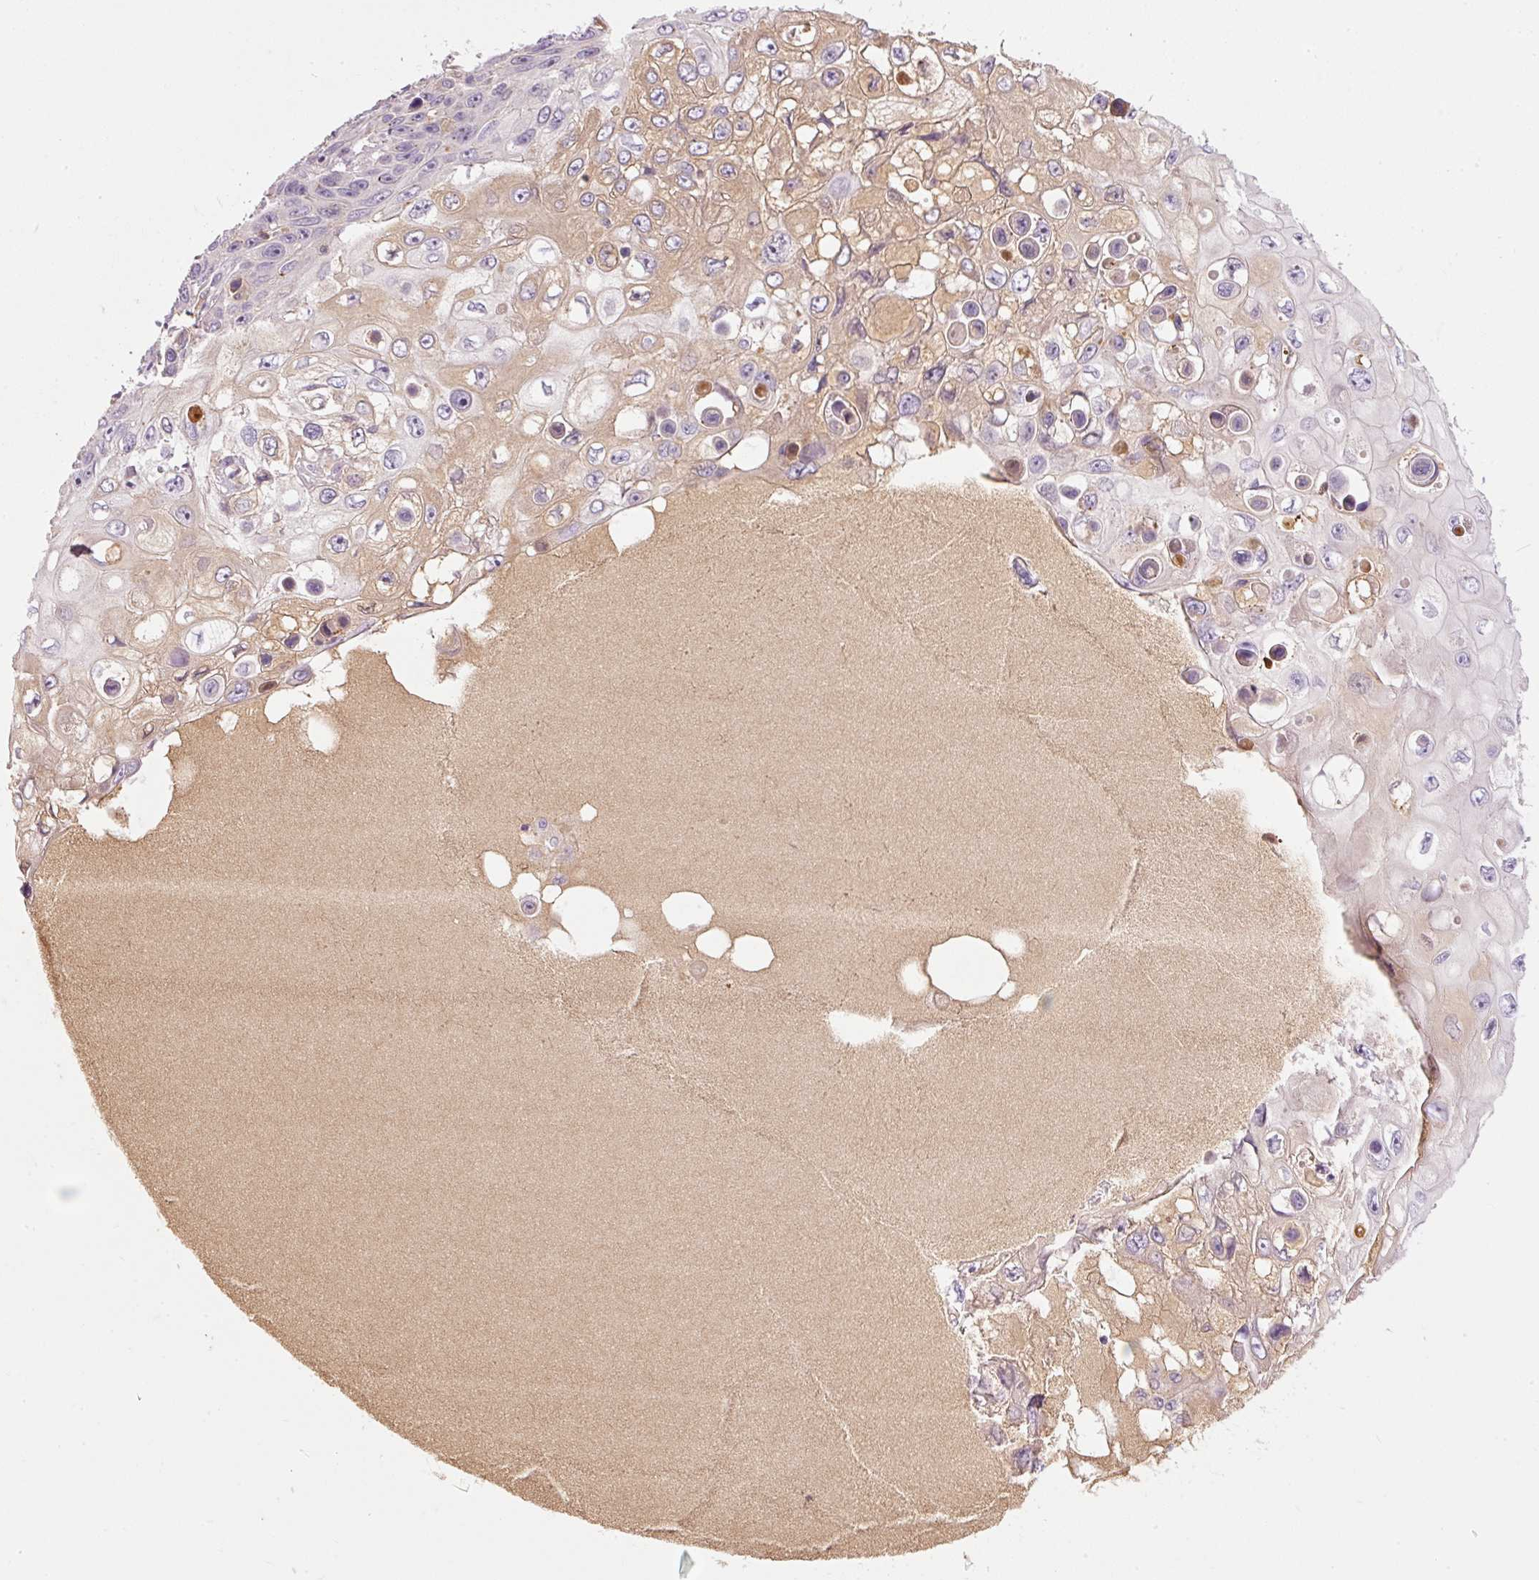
{"staining": {"intensity": "weak", "quantity": "25%-75%", "location": "cytoplasmic/membranous"}, "tissue": "skin cancer", "cell_type": "Tumor cells", "image_type": "cancer", "snomed": [{"axis": "morphology", "description": "Squamous cell carcinoma, NOS"}, {"axis": "topography", "description": "Skin"}], "caption": "Human skin squamous cell carcinoma stained with a protein marker demonstrates weak staining in tumor cells.", "gene": "CMTM8", "patient": {"sex": "male", "age": 82}}